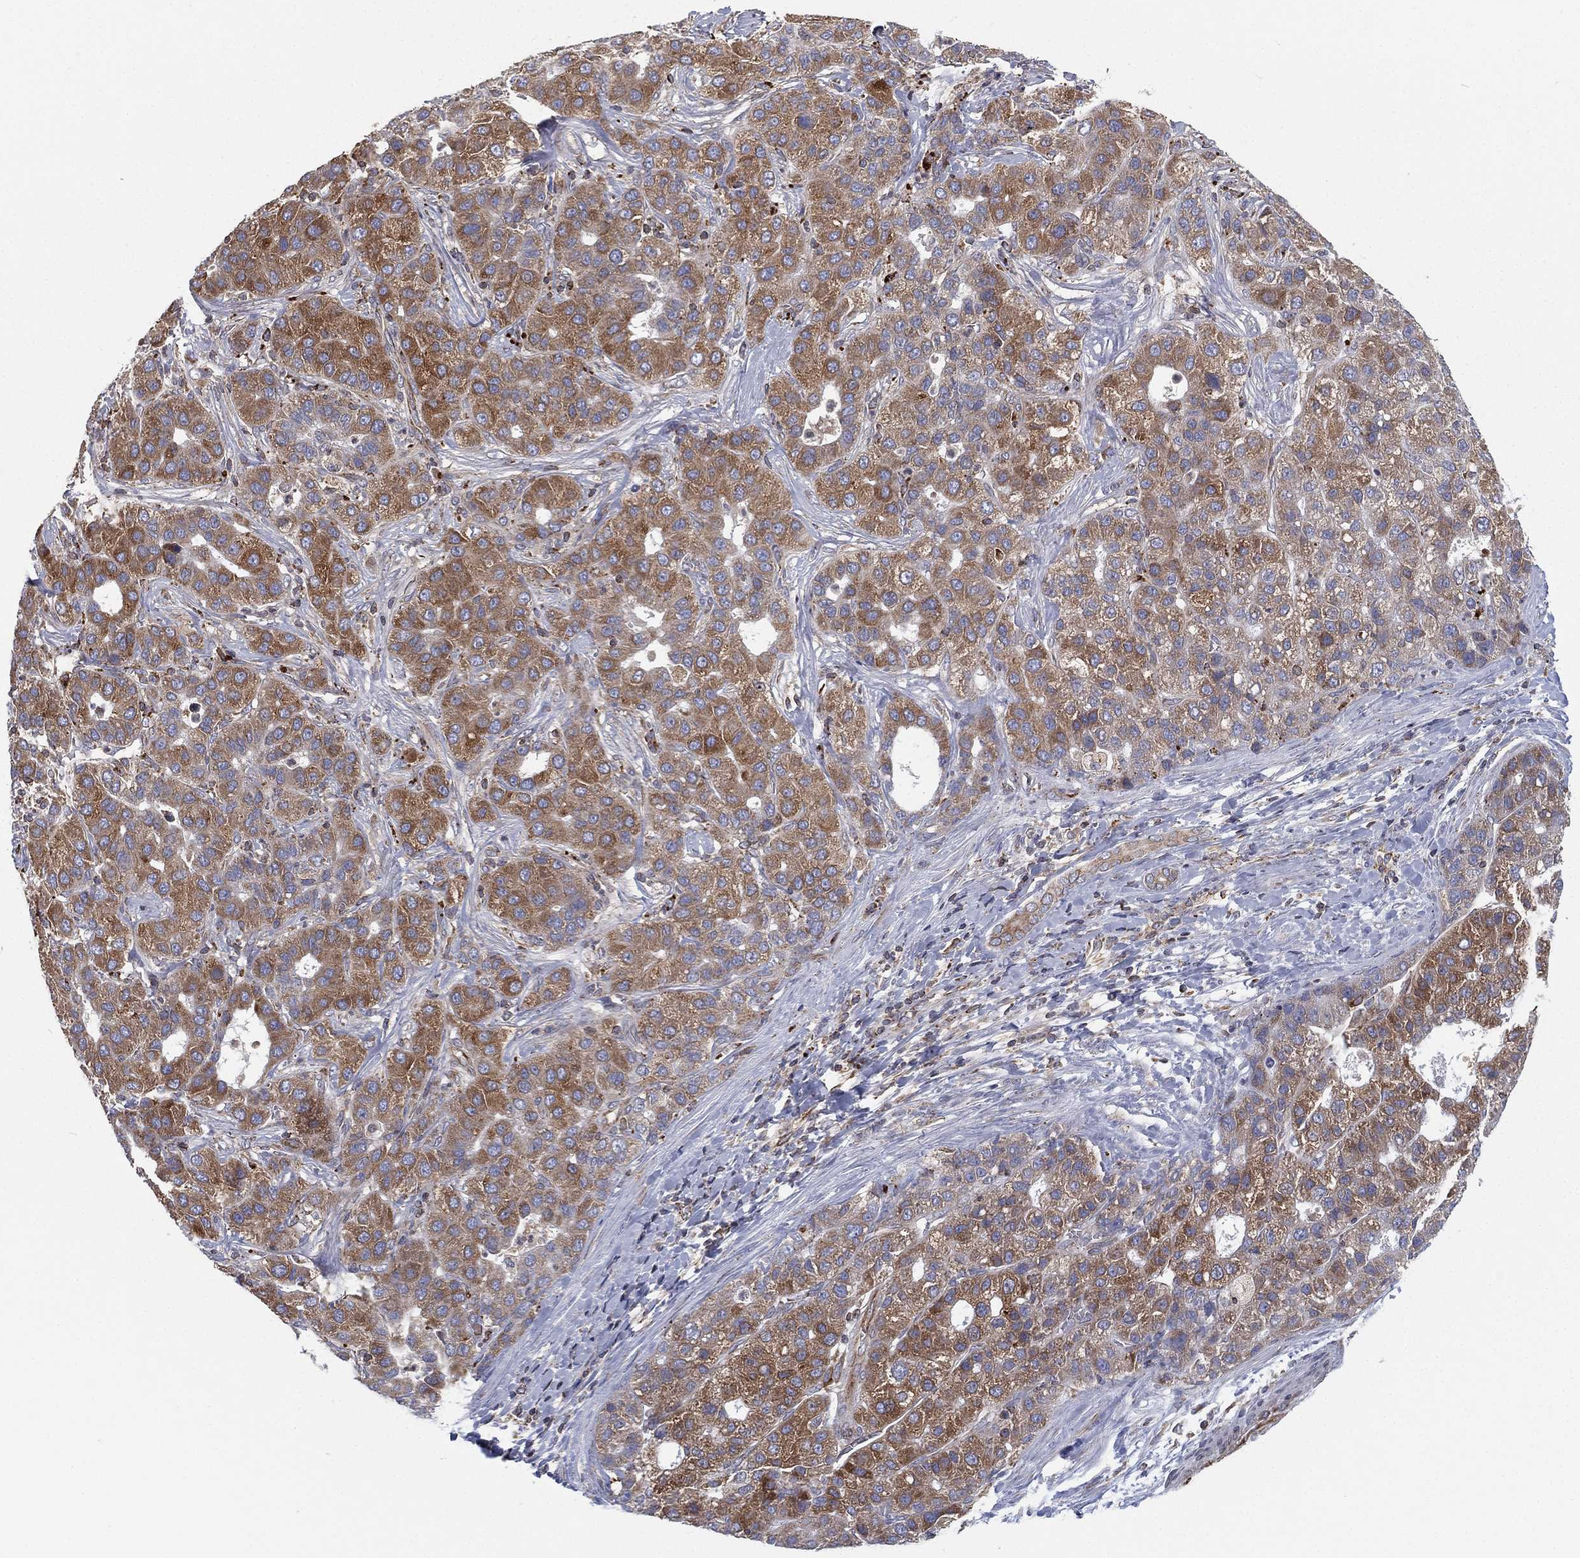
{"staining": {"intensity": "moderate", "quantity": ">75%", "location": "cytoplasmic/membranous"}, "tissue": "liver cancer", "cell_type": "Tumor cells", "image_type": "cancer", "snomed": [{"axis": "morphology", "description": "Carcinoma, Hepatocellular, NOS"}, {"axis": "topography", "description": "Liver"}], "caption": "Protein staining by immunohistochemistry (IHC) demonstrates moderate cytoplasmic/membranous expression in about >75% of tumor cells in liver hepatocellular carcinoma. The protein is stained brown, and the nuclei are stained in blue (DAB IHC with brightfield microscopy, high magnification).", "gene": "CYB5B", "patient": {"sex": "male", "age": 65}}